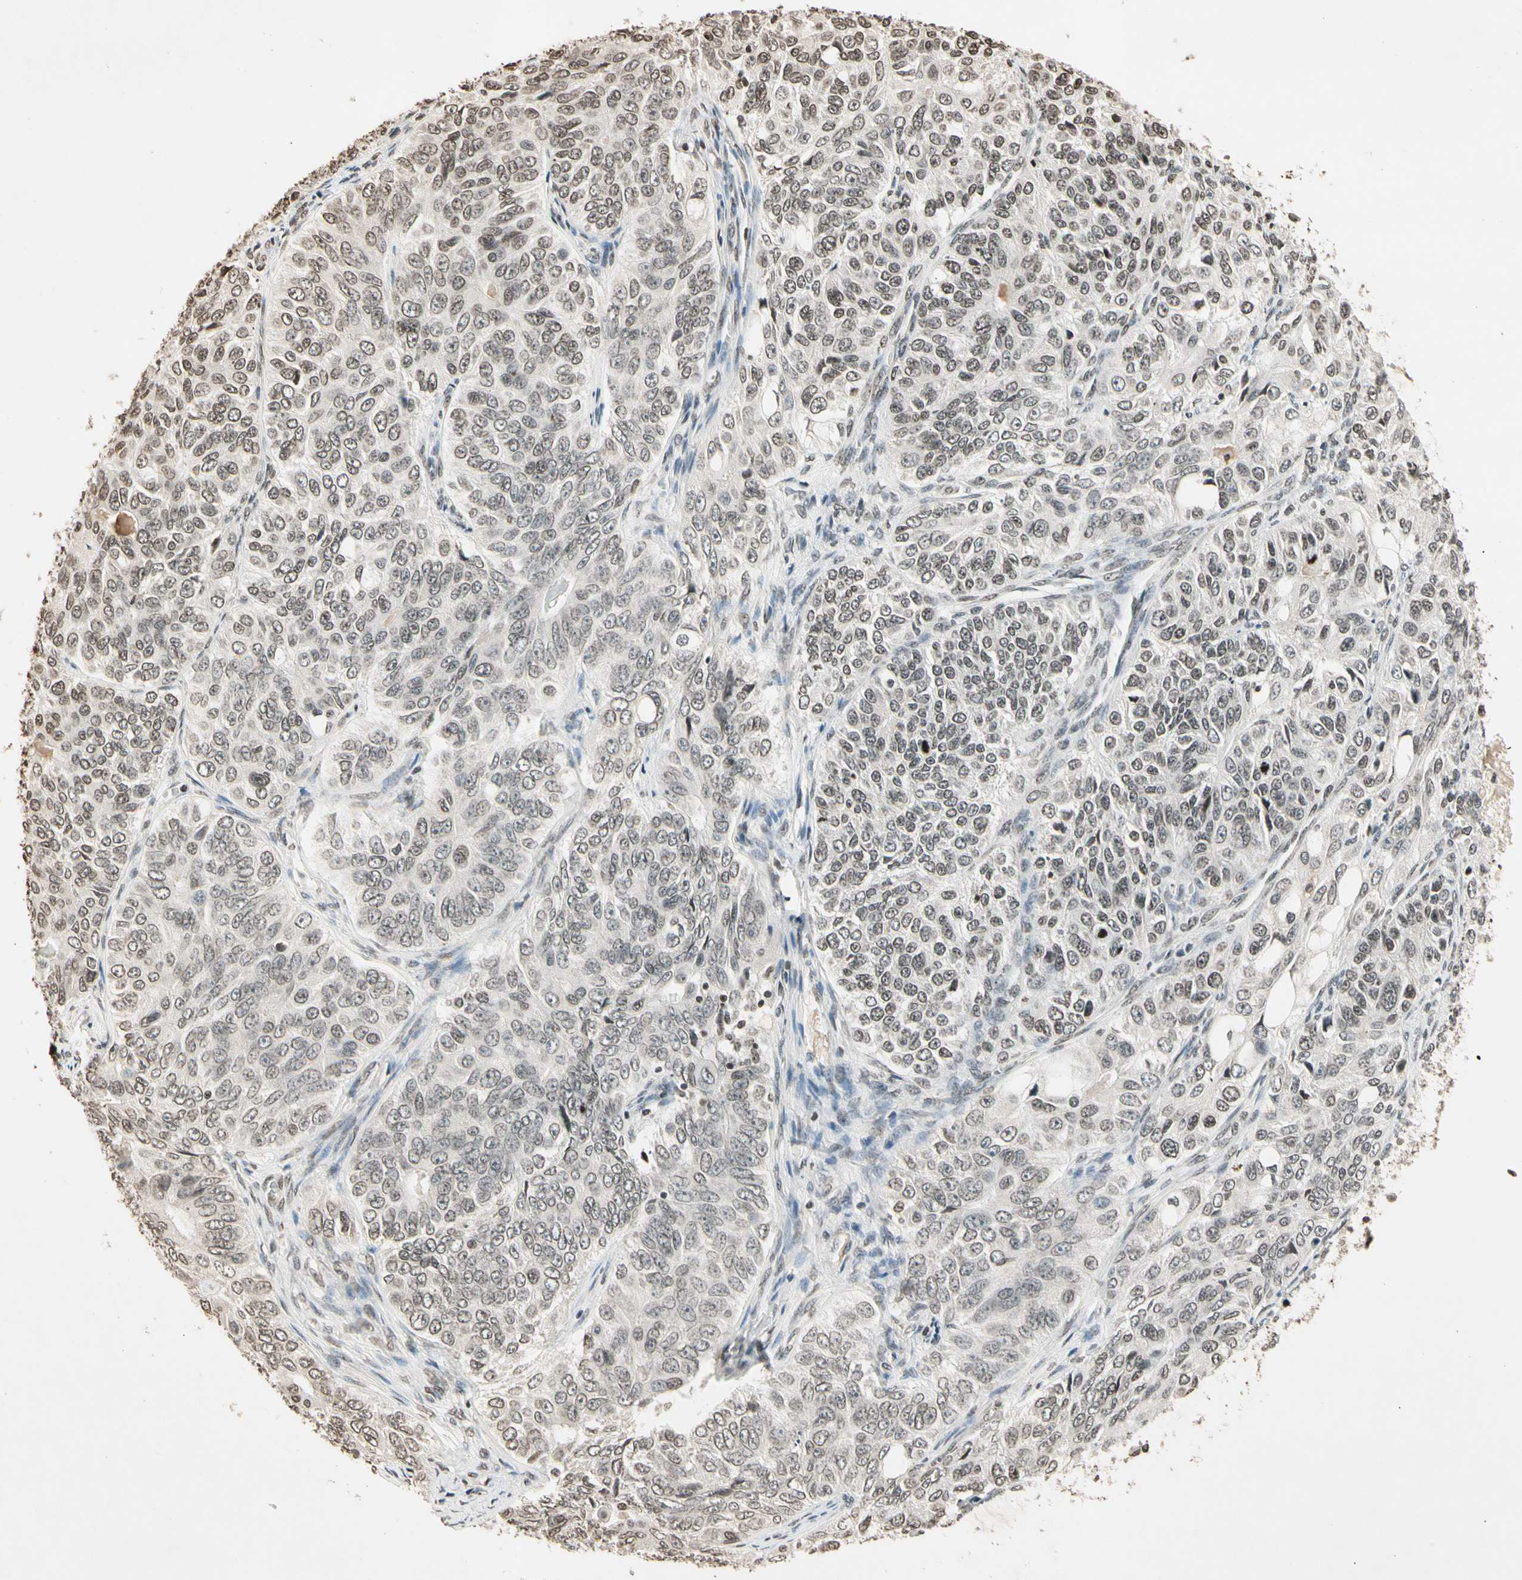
{"staining": {"intensity": "weak", "quantity": "25%-75%", "location": "nuclear"}, "tissue": "ovarian cancer", "cell_type": "Tumor cells", "image_type": "cancer", "snomed": [{"axis": "morphology", "description": "Carcinoma, endometroid"}, {"axis": "topography", "description": "Ovary"}], "caption": "The photomicrograph shows staining of endometroid carcinoma (ovarian), revealing weak nuclear protein staining (brown color) within tumor cells.", "gene": "TOP1", "patient": {"sex": "female", "age": 51}}